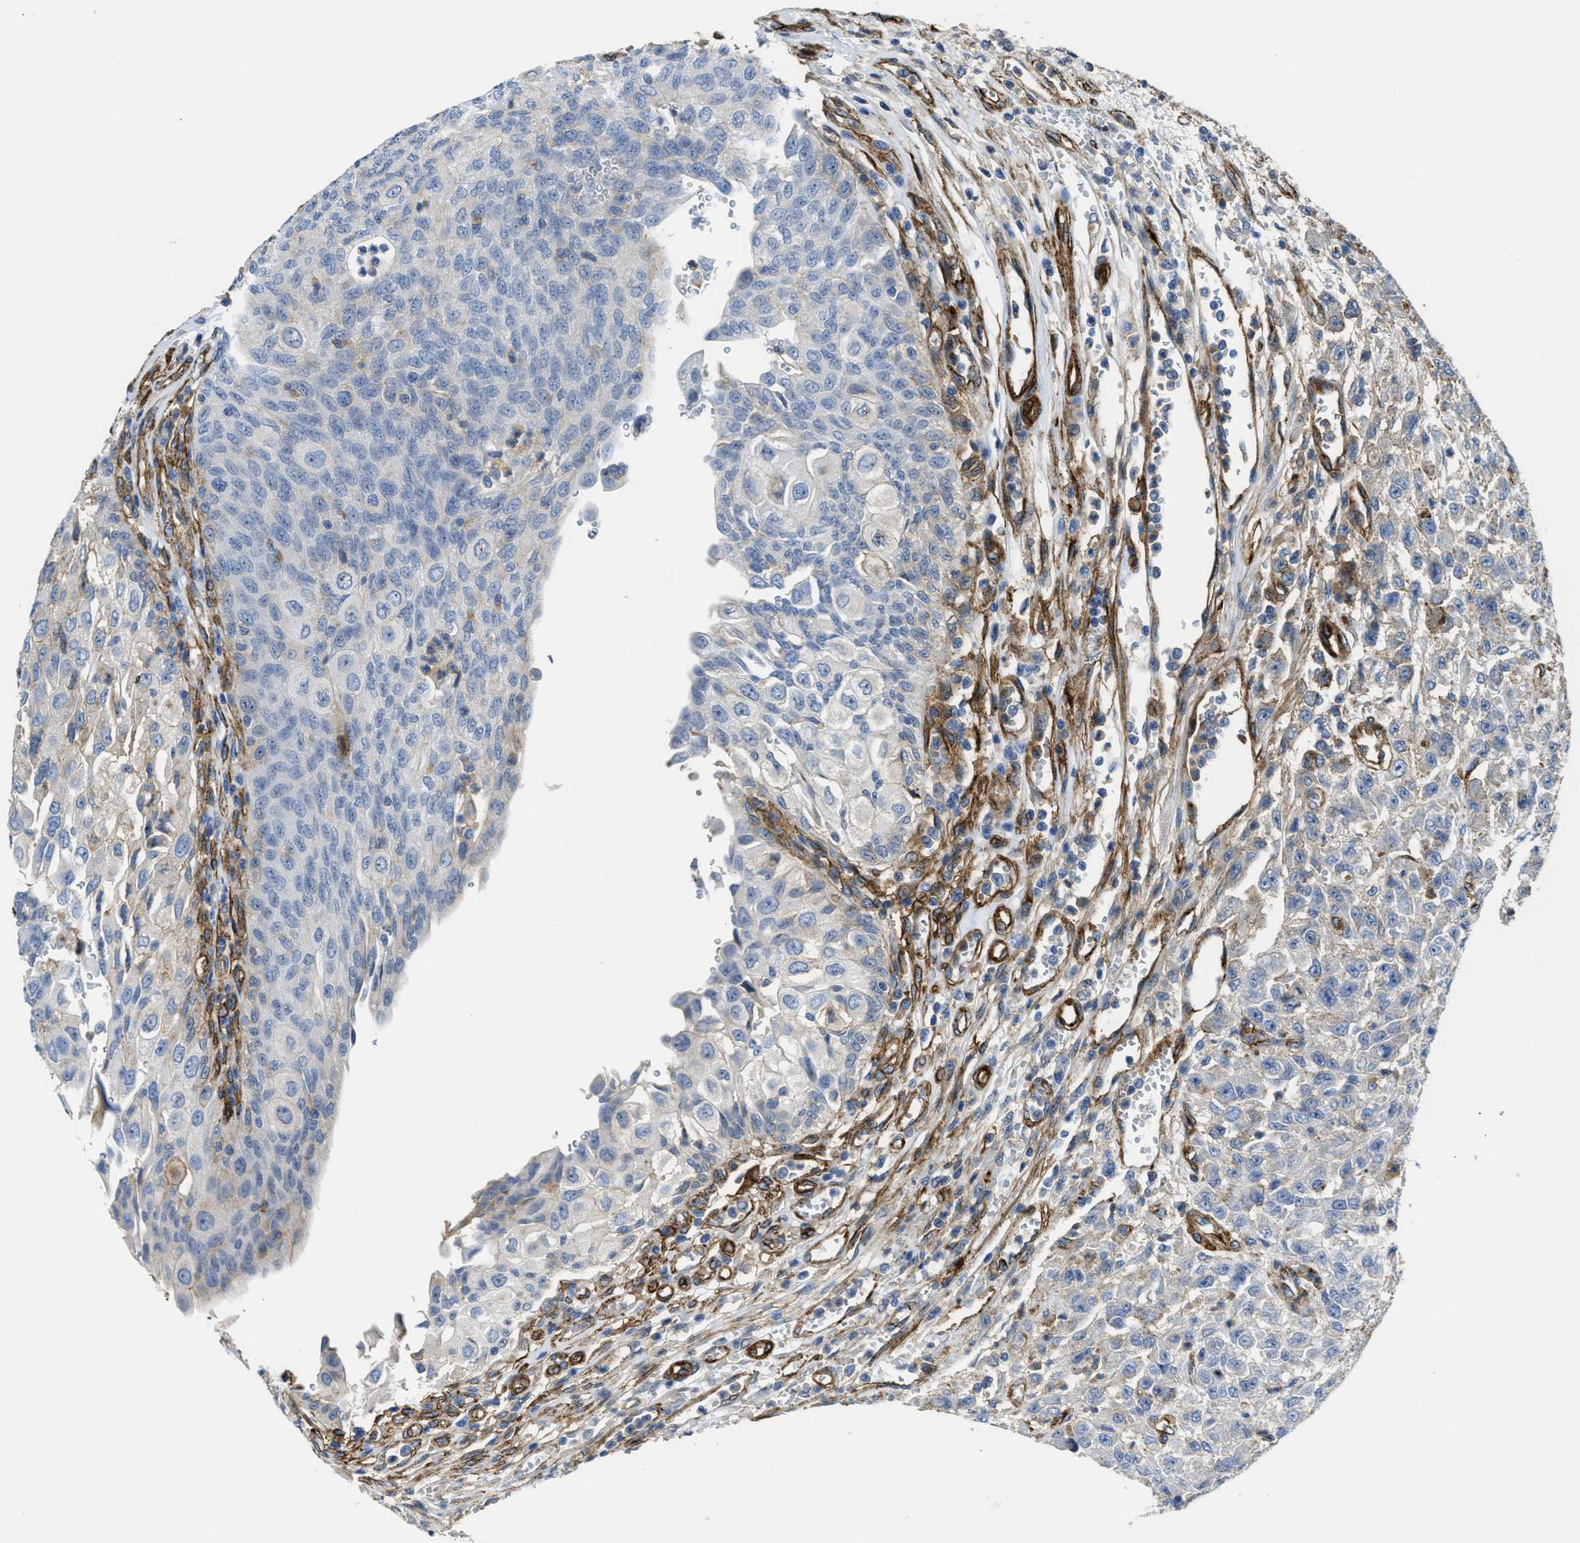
{"staining": {"intensity": "negative", "quantity": "none", "location": "none"}, "tissue": "urothelial cancer", "cell_type": "Tumor cells", "image_type": "cancer", "snomed": [{"axis": "morphology", "description": "Urothelial carcinoma, High grade"}, {"axis": "topography", "description": "Urinary bladder"}], "caption": "Immunohistochemistry (IHC) histopathology image of high-grade urothelial carcinoma stained for a protein (brown), which shows no positivity in tumor cells.", "gene": "NAB1", "patient": {"sex": "male", "age": 46}}